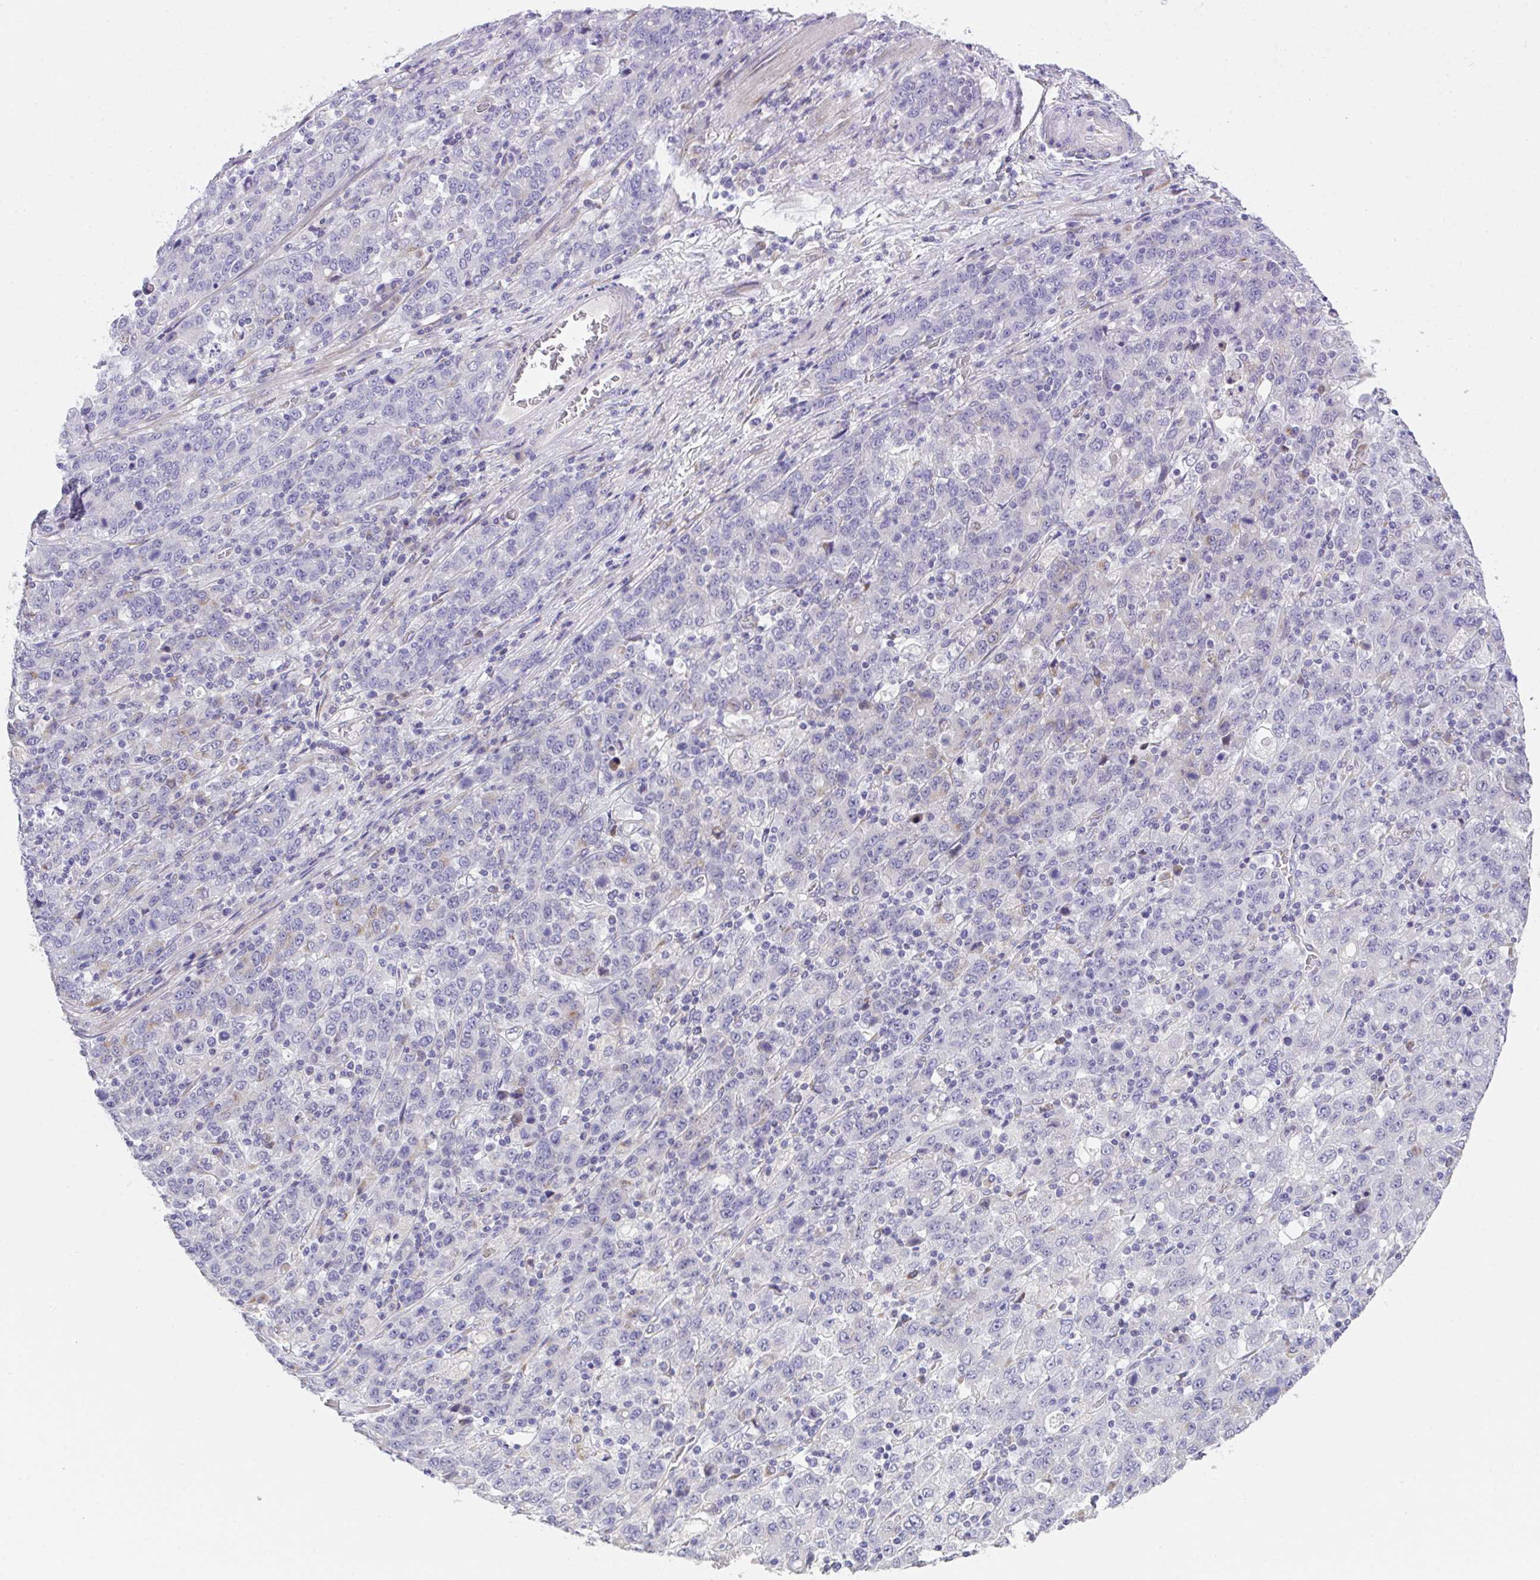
{"staining": {"intensity": "negative", "quantity": "none", "location": "none"}, "tissue": "stomach cancer", "cell_type": "Tumor cells", "image_type": "cancer", "snomed": [{"axis": "morphology", "description": "Adenocarcinoma, NOS"}, {"axis": "topography", "description": "Stomach, upper"}], "caption": "DAB immunohistochemical staining of human stomach adenocarcinoma reveals no significant positivity in tumor cells. (Brightfield microscopy of DAB (3,3'-diaminobenzidine) immunohistochemistry (IHC) at high magnification).", "gene": "MIA3", "patient": {"sex": "male", "age": 69}}